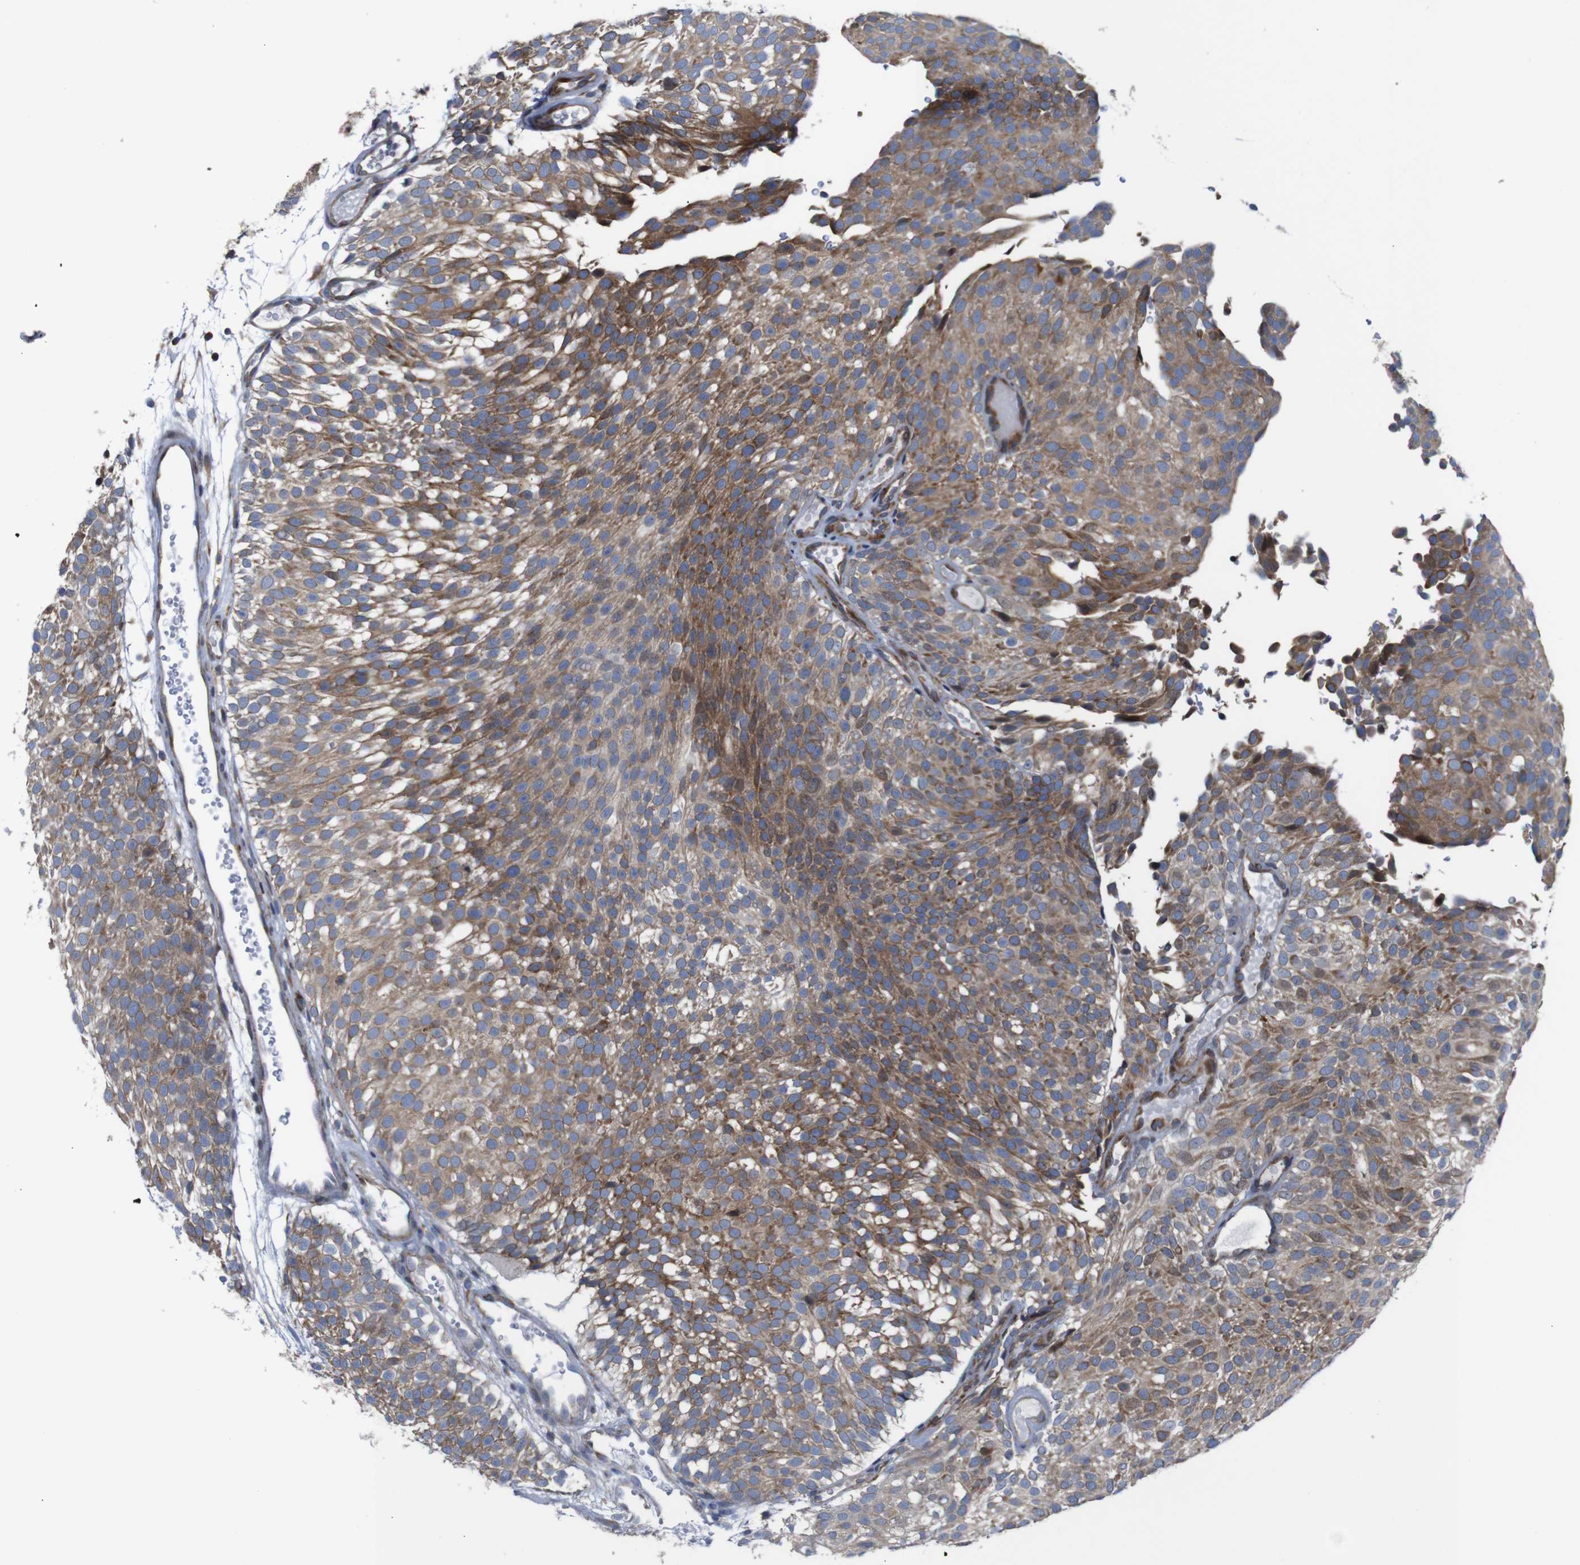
{"staining": {"intensity": "moderate", "quantity": ">75%", "location": "cytoplasmic/membranous"}, "tissue": "urothelial cancer", "cell_type": "Tumor cells", "image_type": "cancer", "snomed": [{"axis": "morphology", "description": "Urothelial carcinoma, Low grade"}, {"axis": "topography", "description": "Urinary bladder"}], "caption": "Brown immunohistochemical staining in low-grade urothelial carcinoma reveals moderate cytoplasmic/membranous staining in about >75% of tumor cells. (DAB (3,3'-diaminobenzidine) = brown stain, brightfield microscopy at high magnification).", "gene": "PTPN1", "patient": {"sex": "male", "age": 78}}